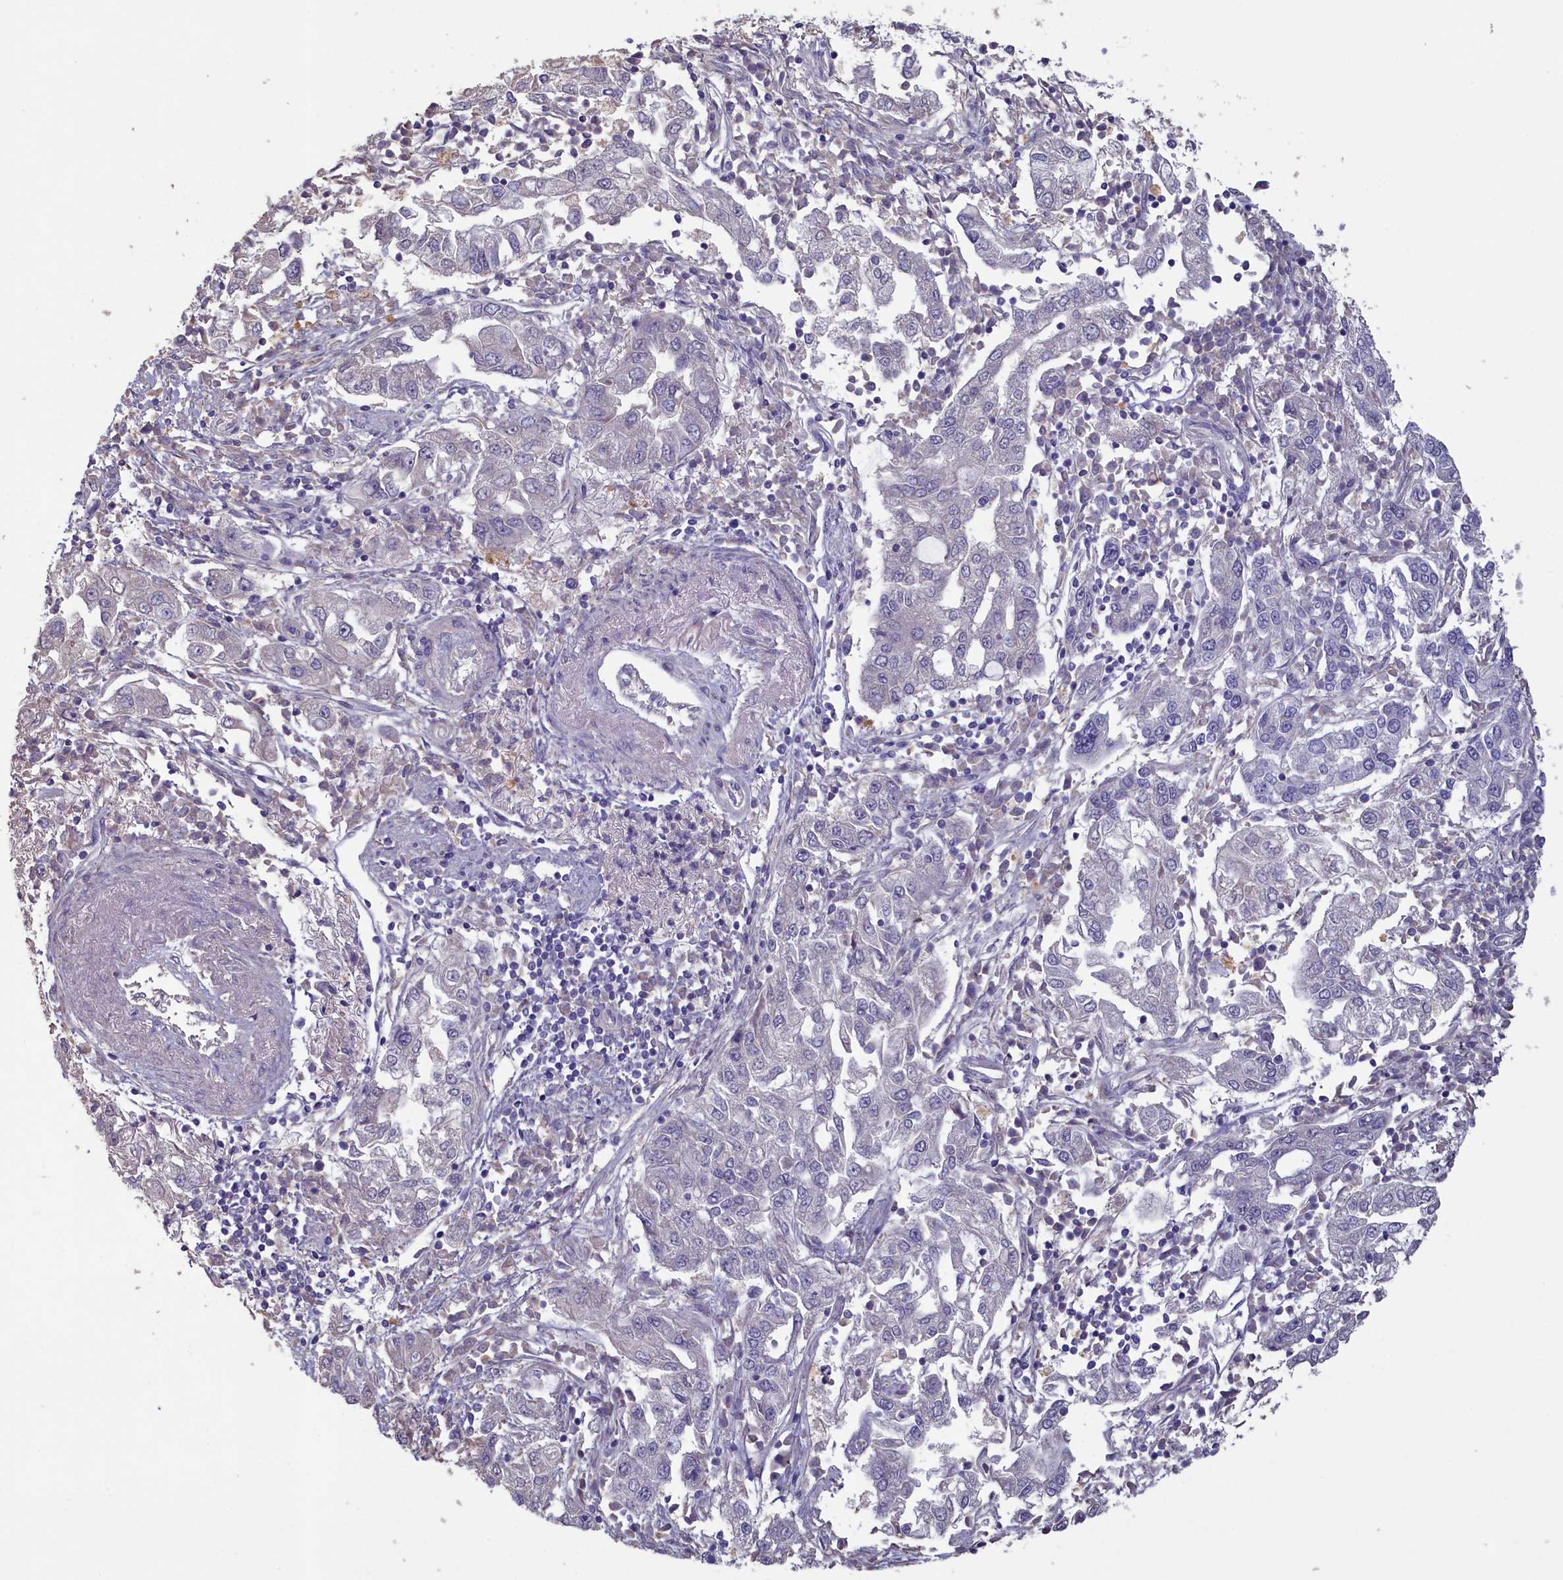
{"staining": {"intensity": "negative", "quantity": "none", "location": "none"}, "tissue": "endometrial cancer", "cell_type": "Tumor cells", "image_type": "cancer", "snomed": [{"axis": "morphology", "description": "Adenocarcinoma, NOS"}, {"axis": "topography", "description": "Endometrium"}], "caption": "Tumor cells are negative for brown protein staining in adenocarcinoma (endometrial). (DAB IHC with hematoxylin counter stain).", "gene": "ATF7IP2", "patient": {"sex": "female", "age": 49}}